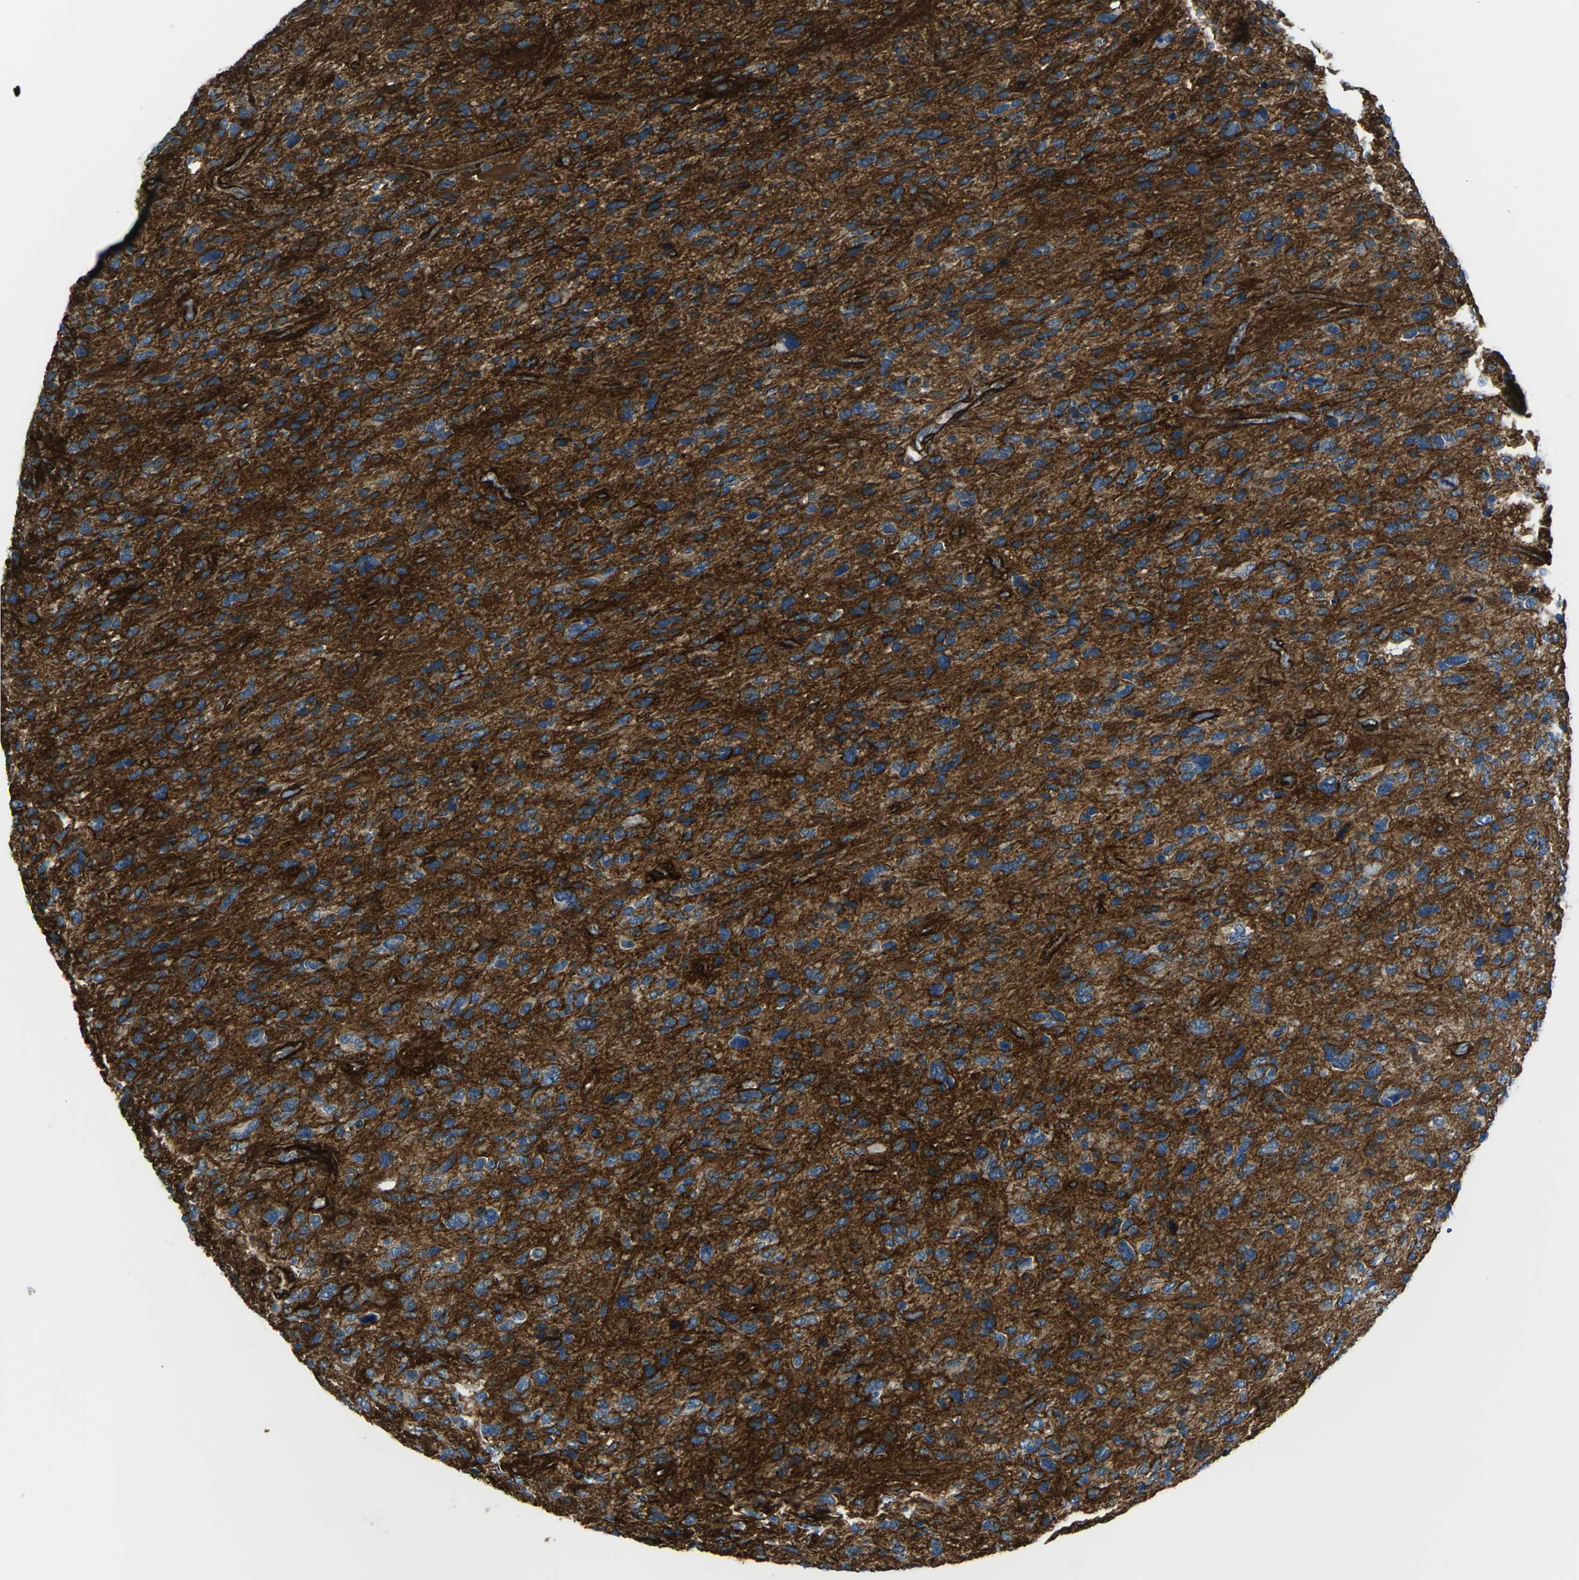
{"staining": {"intensity": "strong", "quantity": "25%-75%", "location": "cytoplasmic/membranous"}, "tissue": "glioma", "cell_type": "Tumor cells", "image_type": "cancer", "snomed": [{"axis": "morphology", "description": "Glioma, malignant, High grade"}, {"axis": "topography", "description": "Brain"}], "caption": "Tumor cells reveal high levels of strong cytoplasmic/membranous staining in about 25%-75% of cells in human glioma.", "gene": "GRAMD1C", "patient": {"sex": "female", "age": 58}}